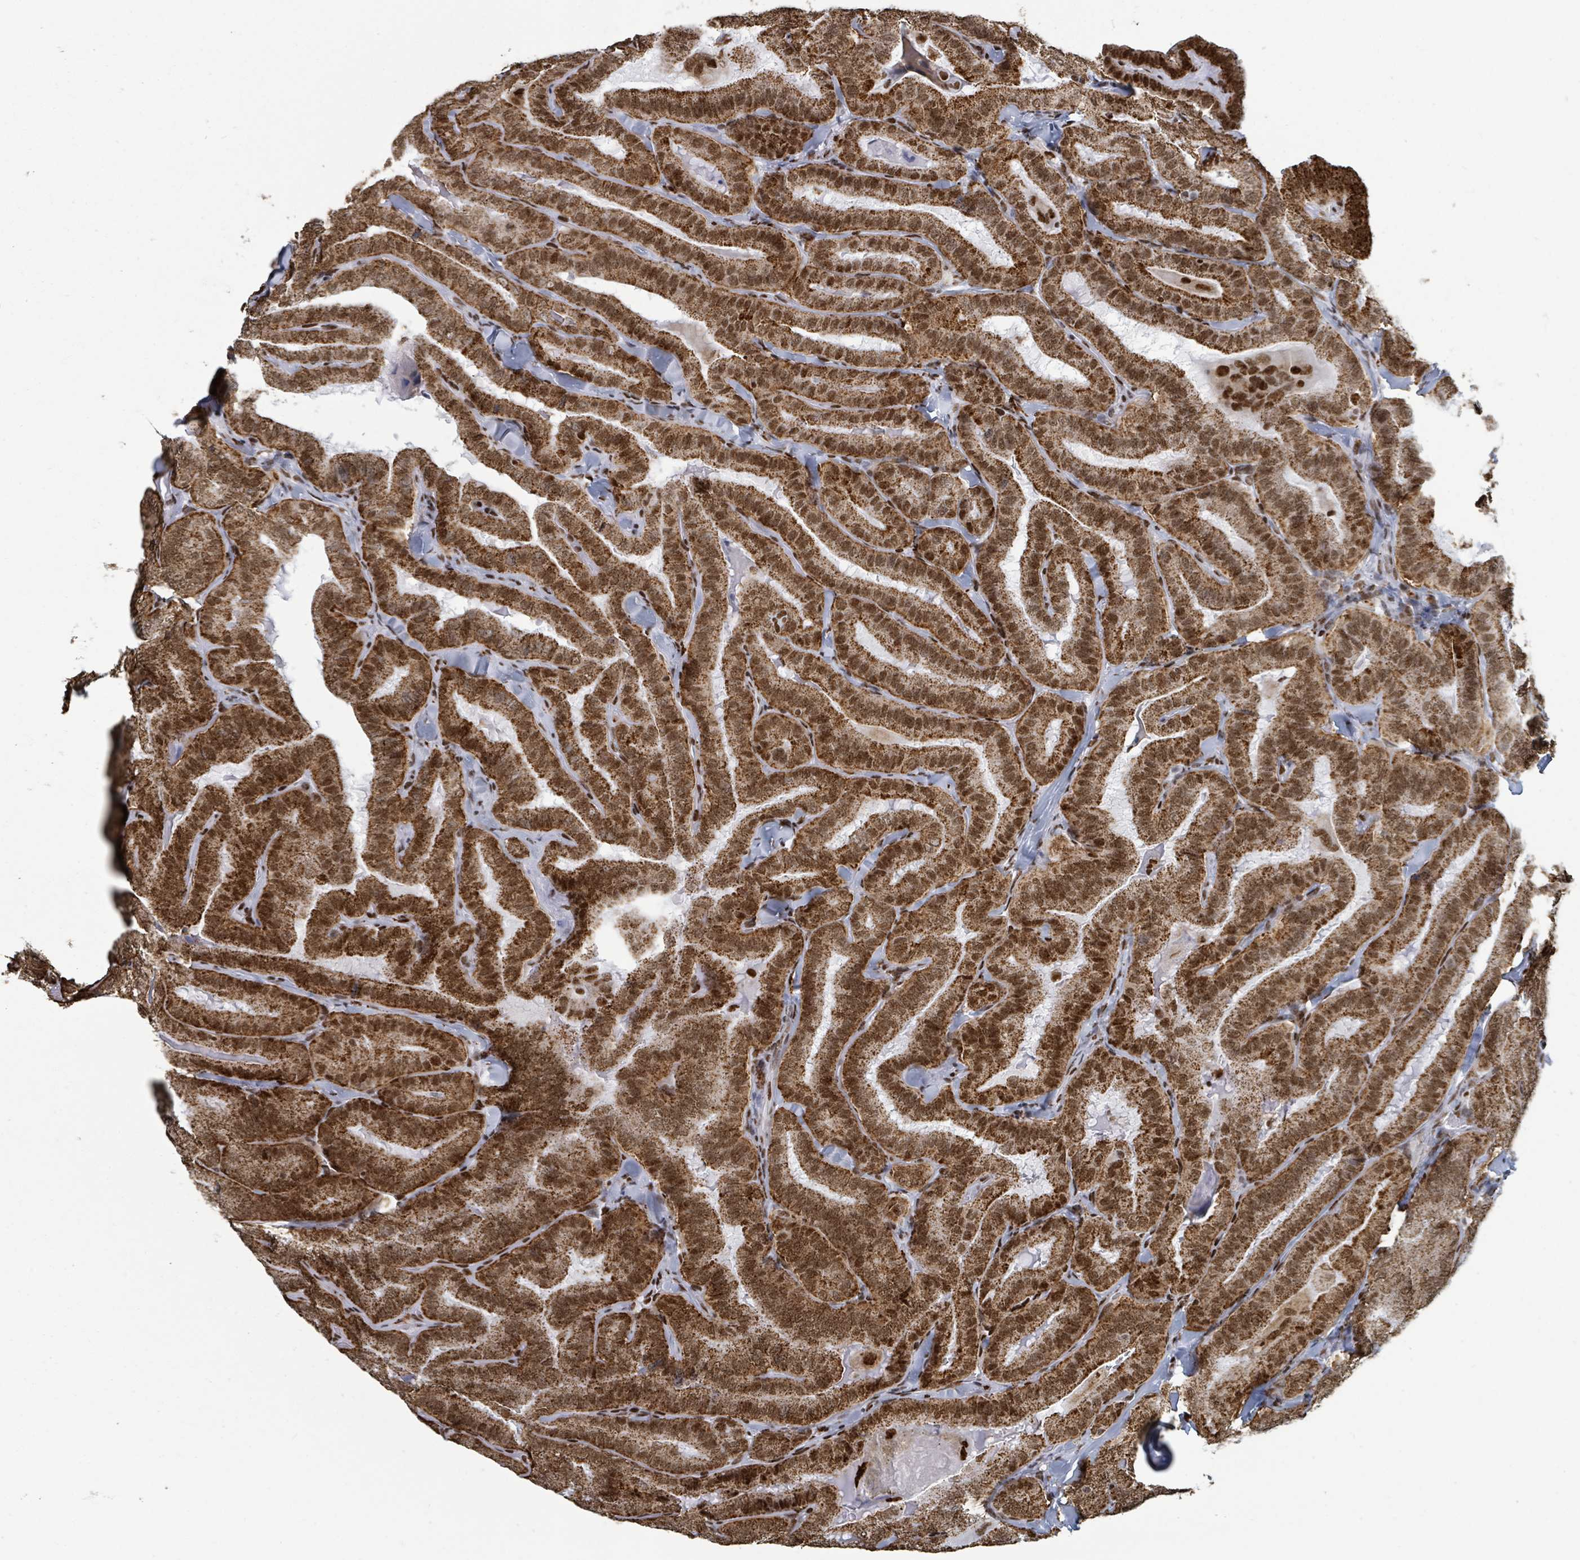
{"staining": {"intensity": "strong", "quantity": ">75%", "location": "cytoplasmic/membranous,nuclear"}, "tissue": "thyroid cancer", "cell_type": "Tumor cells", "image_type": "cancer", "snomed": [{"axis": "morphology", "description": "Papillary adenocarcinoma, NOS"}, {"axis": "topography", "description": "Thyroid gland"}], "caption": "Brown immunohistochemical staining in thyroid papillary adenocarcinoma displays strong cytoplasmic/membranous and nuclear staining in about >75% of tumor cells. (DAB (3,3'-diaminobenzidine) IHC with brightfield microscopy, high magnification).", "gene": "DHX16", "patient": {"sex": "male", "age": 61}}